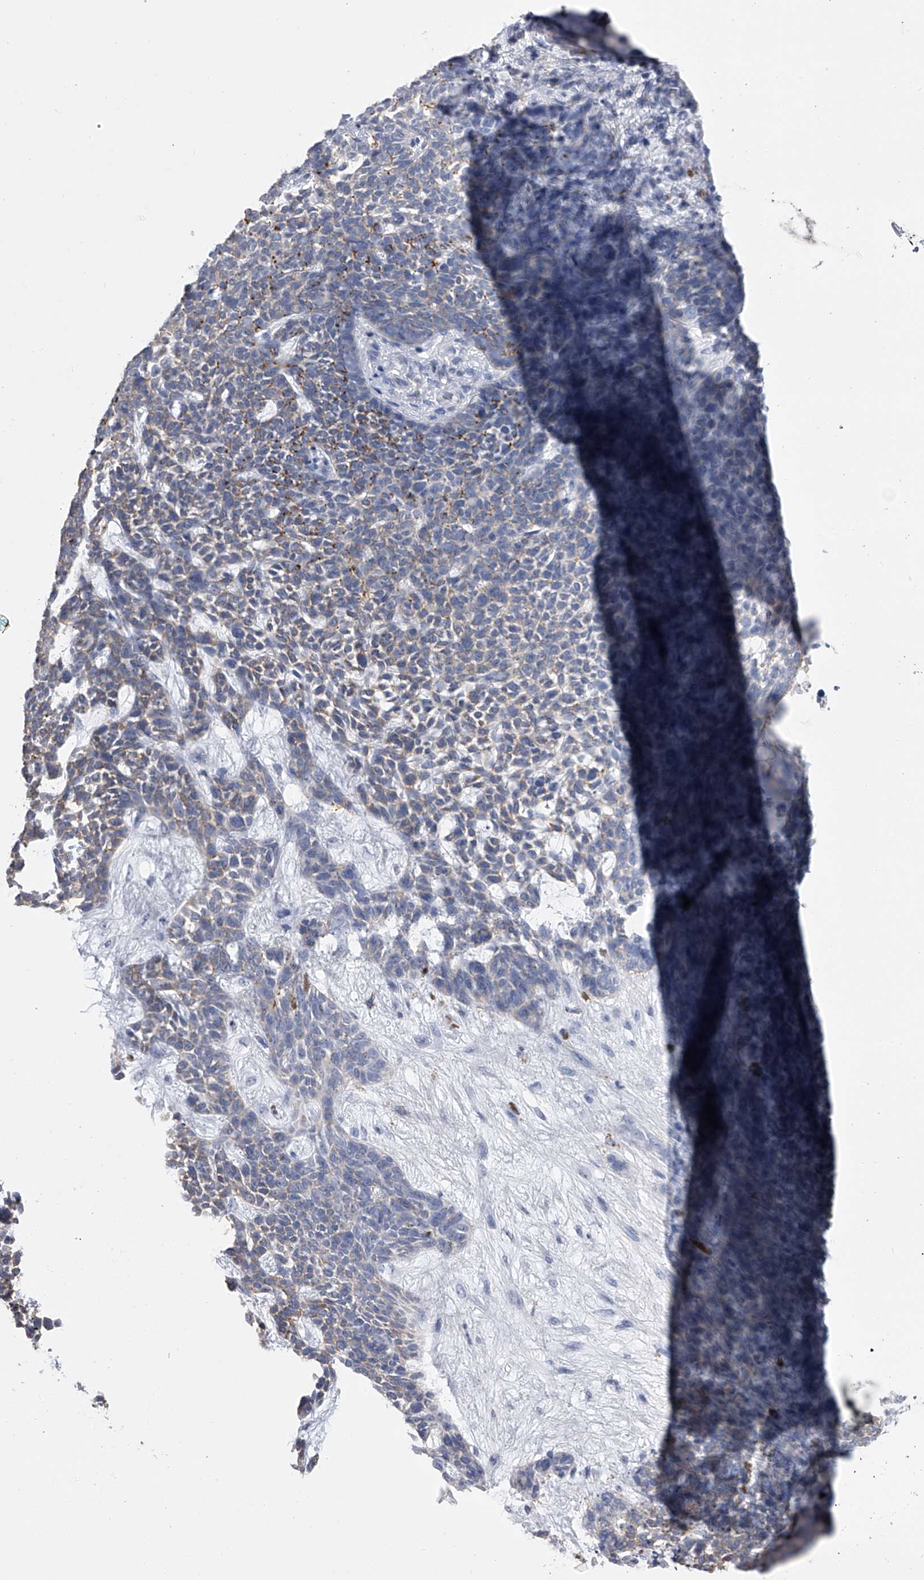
{"staining": {"intensity": "moderate", "quantity": "<25%", "location": "cytoplasmic/membranous"}, "tissue": "skin cancer", "cell_type": "Tumor cells", "image_type": "cancer", "snomed": [{"axis": "morphology", "description": "Basal cell carcinoma"}, {"axis": "topography", "description": "Skin"}], "caption": "Tumor cells show moderate cytoplasmic/membranous staining in approximately <25% of cells in skin cancer.", "gene": "TASP1", "patient": {"sex": "female", "age": 84}}